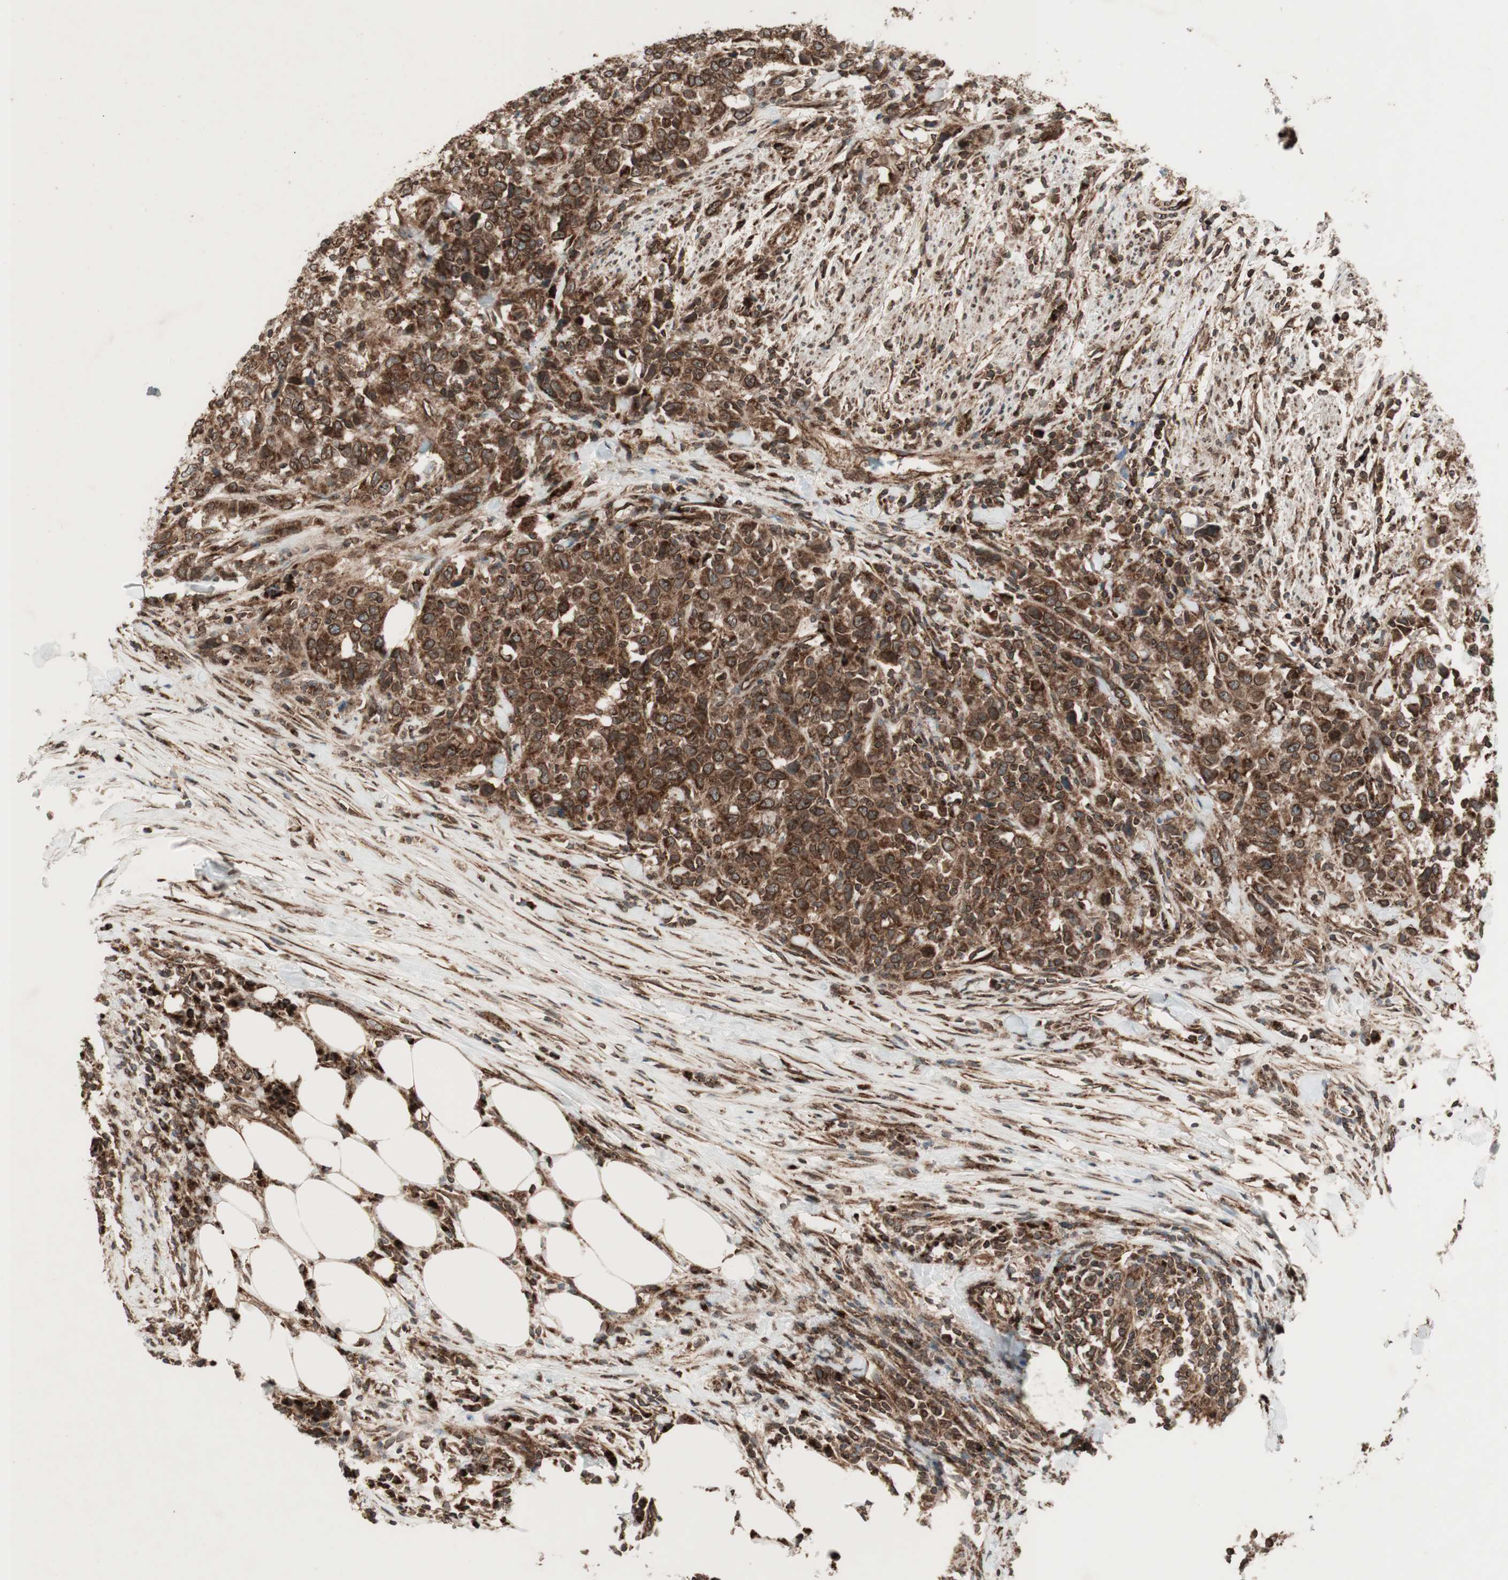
{"staining": {"intensity": "strong", "quantity": ">75%", "location": "cytoplasmic/membranous,nuclear"}, "tissue": "urothelial cancer", "cell_type": "Tumor cells", "image_type": "cancer", "snomed": [{"axis": "morphology", "description": "Urothelial carcinoma, High grade"}, {"axis": "topography", "description": "Urinary bladder"}], "caption": "Human urothelial cancer stained with a brown dye reveals strong cytoplasmic/membranous and nuclear positive positivity in approximately >75% of tumor cells.", "gene": "NUP62", "patient": {"sex": "male", "age": 61}}